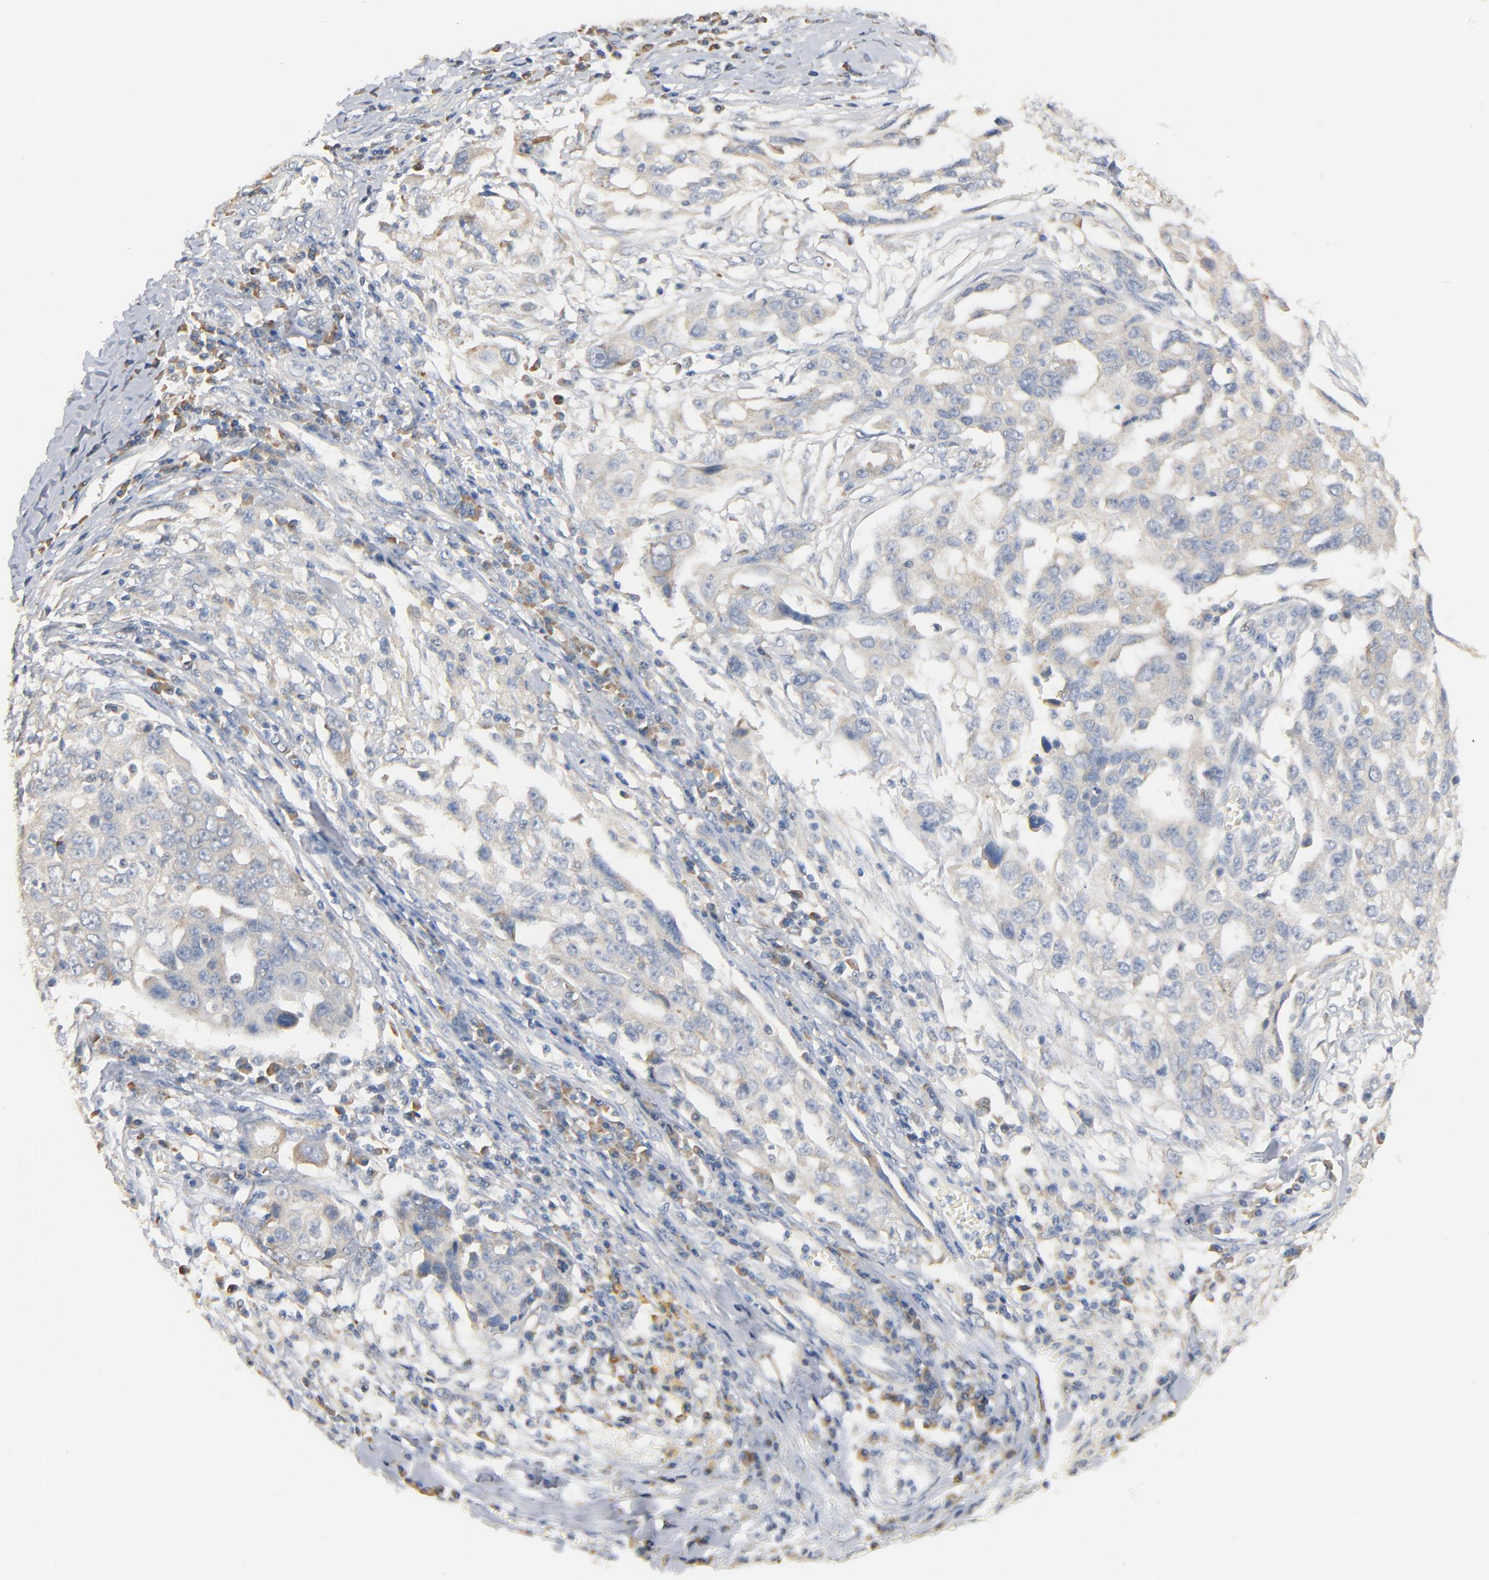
{"staining": {"intensity": "negative", "quantity": "none", "location": "none"}, "tissue": "ovarian cancer", "cell_type": "Tumor cells", "image_type": "cancer", "snomed": [{"axis": "morphology", "description": "Carcinoma, endometroid"}, {"axis": "topography", "description": "Ovary"}], "caption": "Tumor cells are negative for brown protein staining in ovarian endometroid carcinoma.", "gene": "ZDHHC8", "patient": {"sex": "female", "age": 75}}